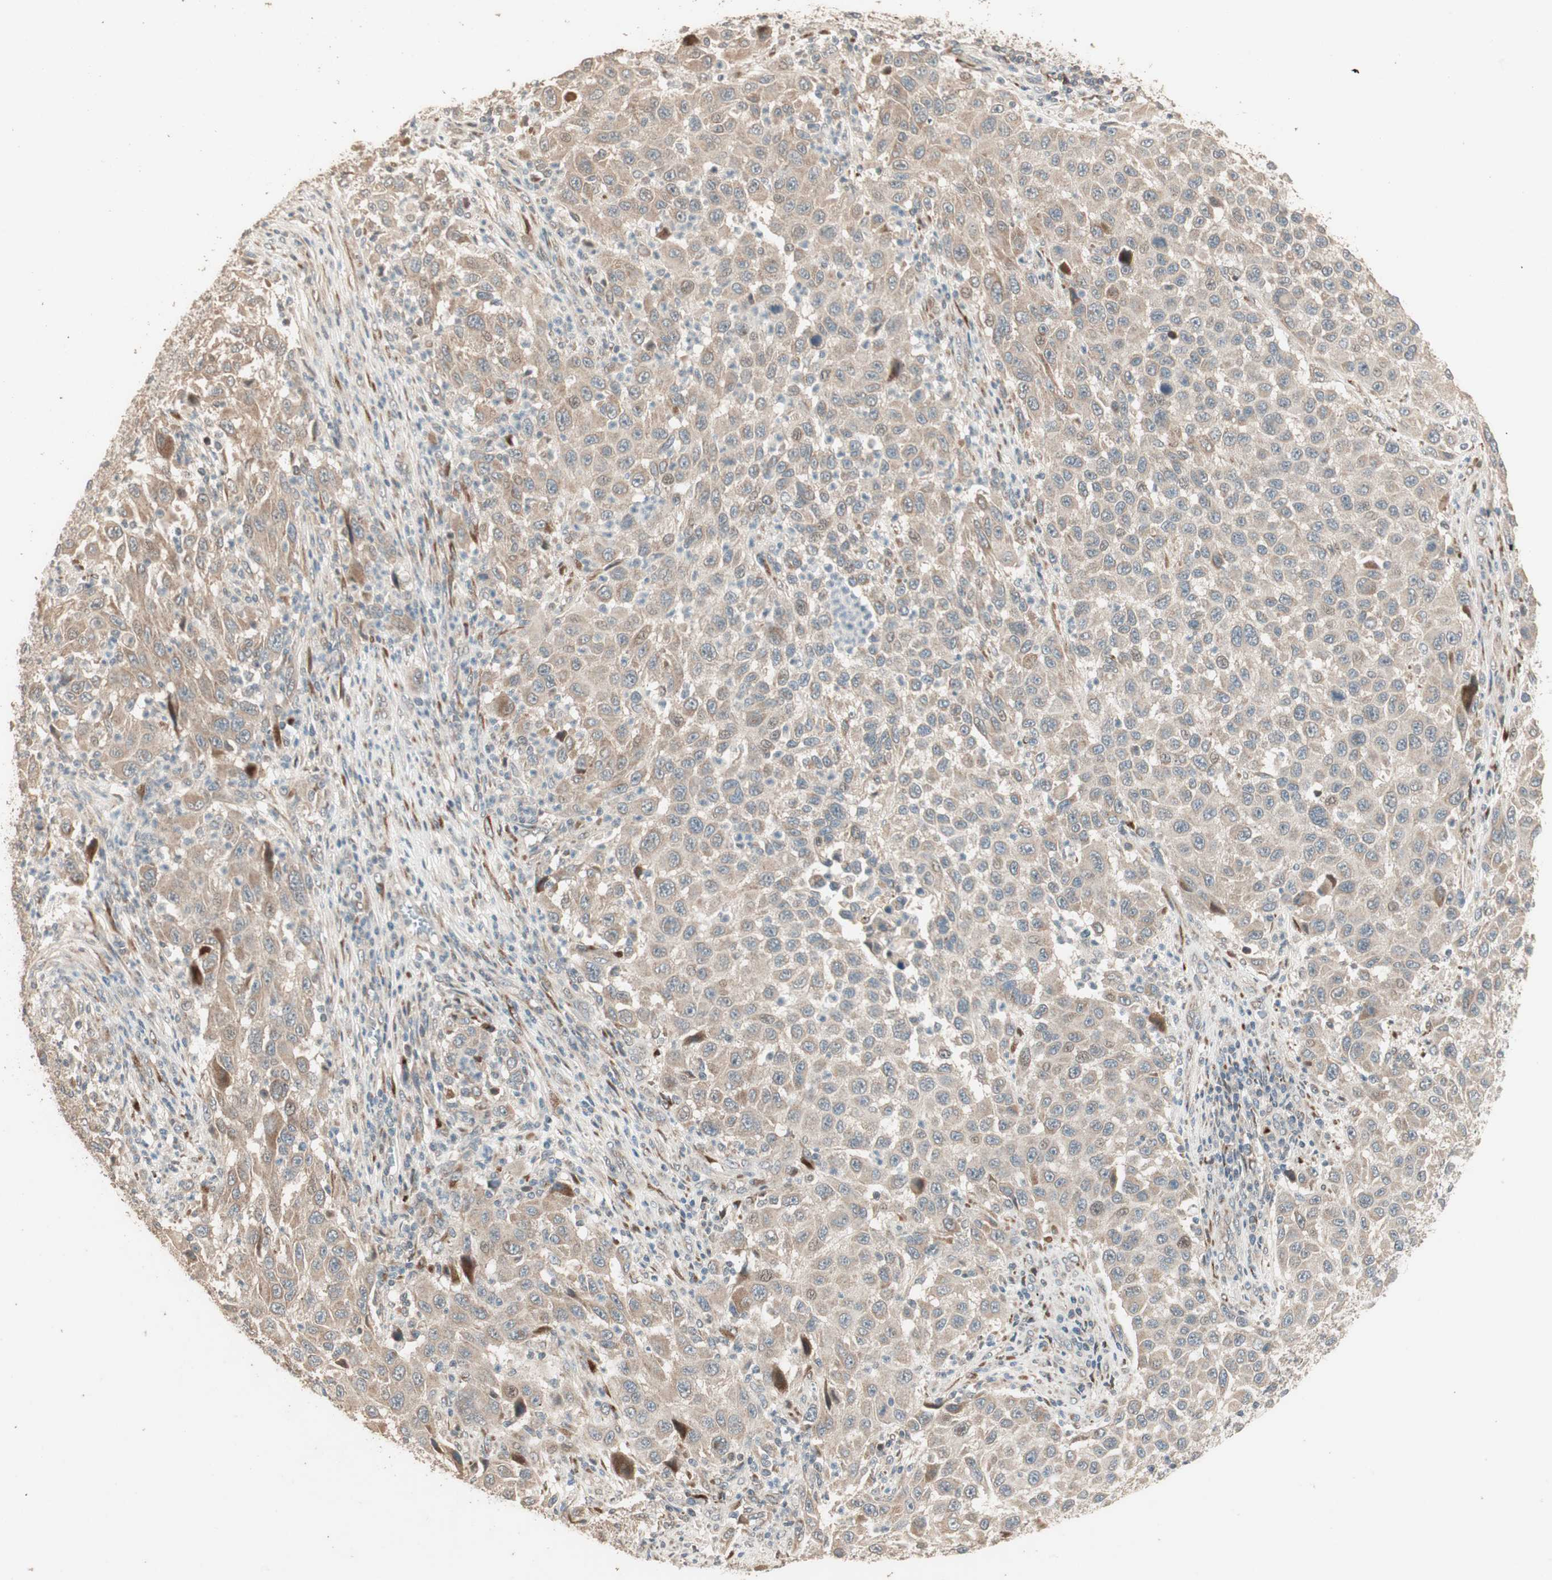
{"staining": {"intensity": "moderate", "quantity": ">75%", "location": "cytoplasmic/membranous"}, "tissue": "melanoma", "cell_type": "Tumor cells", "image_type": "cancer", "snomed": [{"axis": "morphology", "description": "Malignant melanoma, Metastatic site"}, {"axis": "topography", "description": "Lymph node"}], "caption": "Moderate cytoplasmic/membranous staining for a protein is present in approximately >75% of tumor cells of melanoma using immunohistochemistry (IHC).", "gene": "RARRES1", "patient": {"sex": "male", "age": 61}}